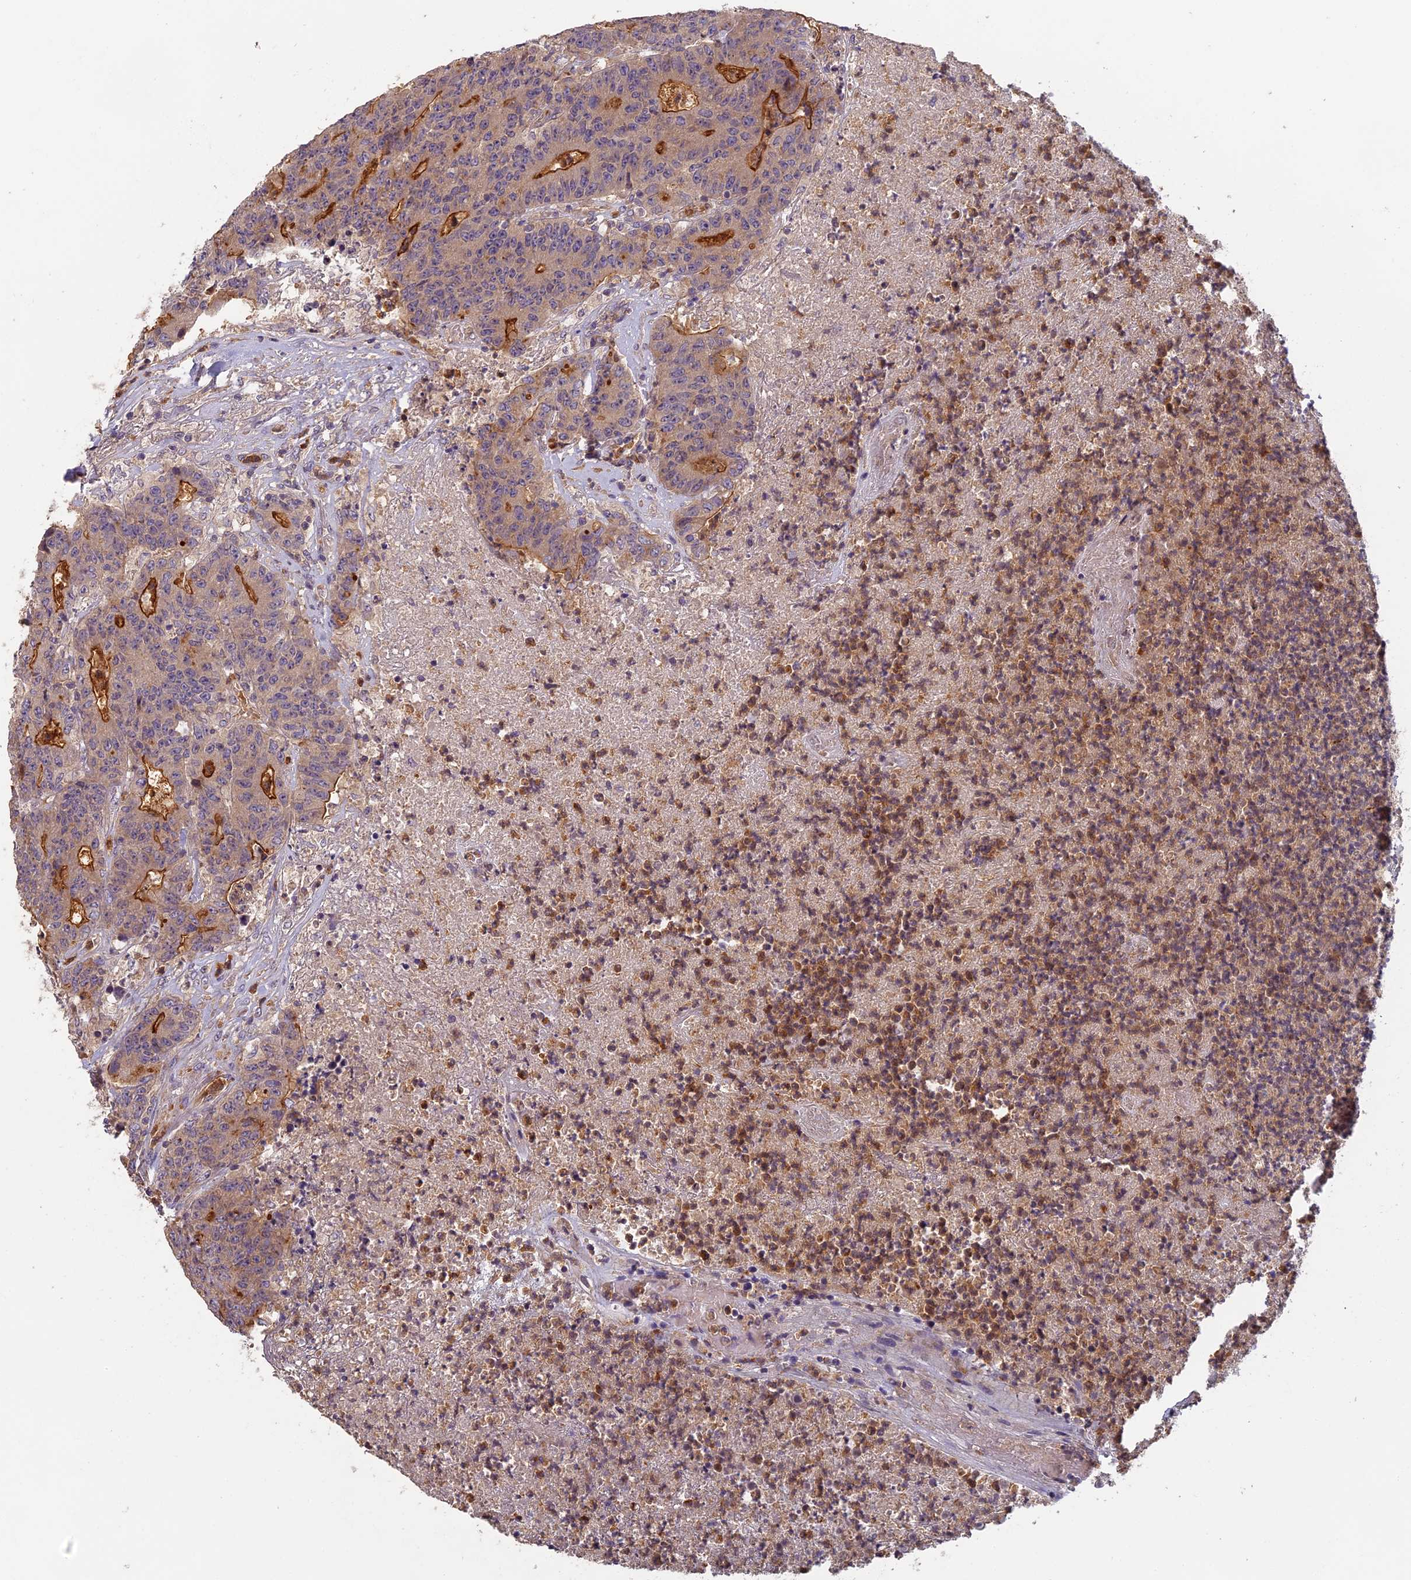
{"staining": {"intensity": "moderate", "quantity": "25%-75%", "location": "cytoplasmic/membranous"}, "tissue": "colorectal cancer", "cell_type": "Tumor cells", "image_type": "cancer", "snomed": [{"axis": "morphology", "description": "Adenocarcinoma, NOS"}, {"axis": "topography", "description": "Colon"}], "caption": "Adenocarcinoma (colorectal) stained with immunohistochemistry reveals moderate cytoplasmic/membranous positivity in approximately 25%-75% of tumor cells. The protein of interest is shown in brown color, while the nuclei are stained blue.", "gene": "AP4E1", "patient": {"sex": "female", "age": 75}}